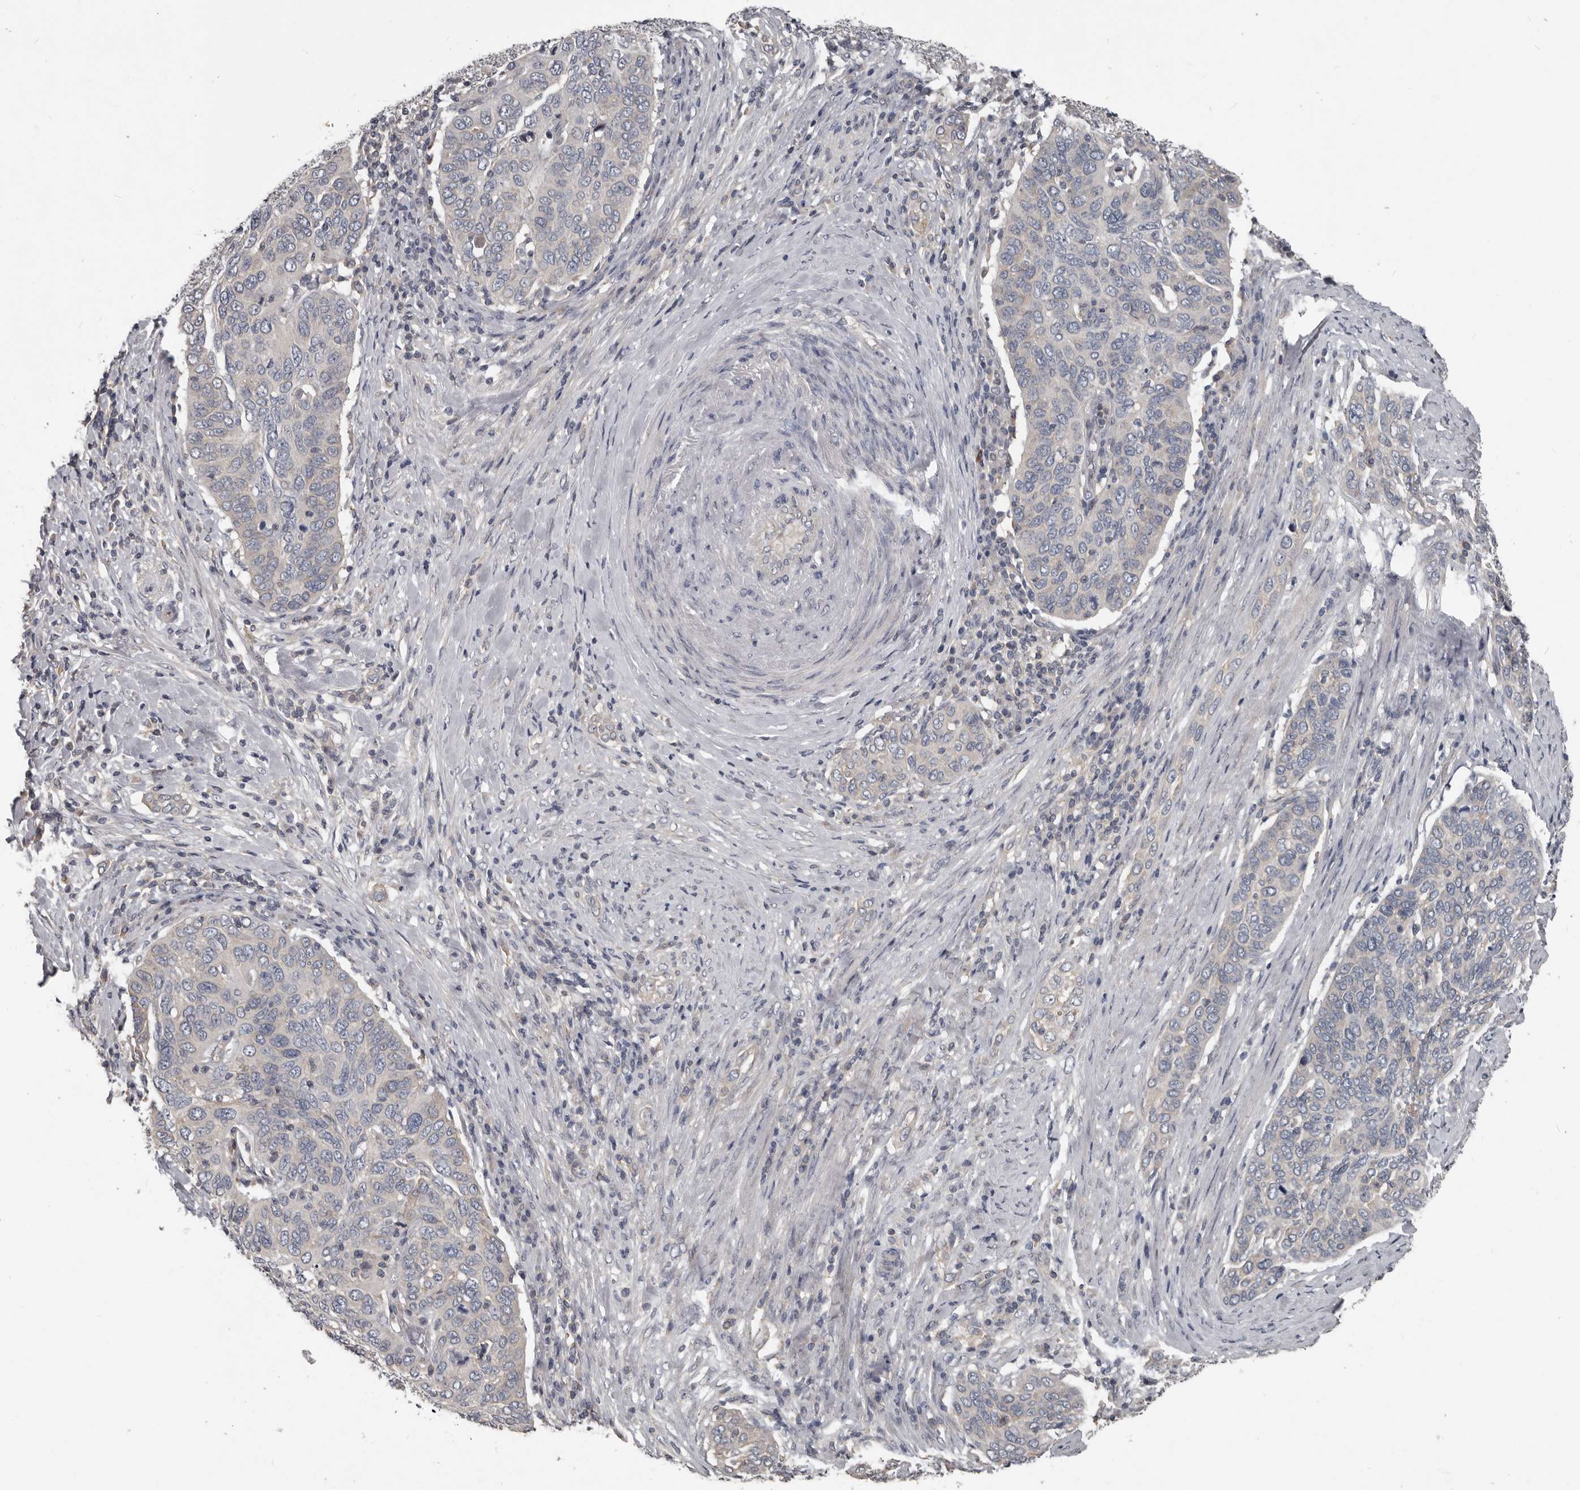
{"staining": {"intensity": "negative", "quantity": "none", "location": "none"}, "tissue": "cervical cancer", "cell_type": "Tumor cells", "image_type": "cancer", "snomed": [{"axis": "morphology", "description": "Squamous cell carcinoma, NOS"}, {"axis": "topography", "description": "Cervix"}], "caption": "A photomicrograph of squamous cell carcinoma (cervical) stained for a protein exhibits no brown staining in tumor cells.", "gene": "CA6", "patient": {"sex": "female", "age": 60}}